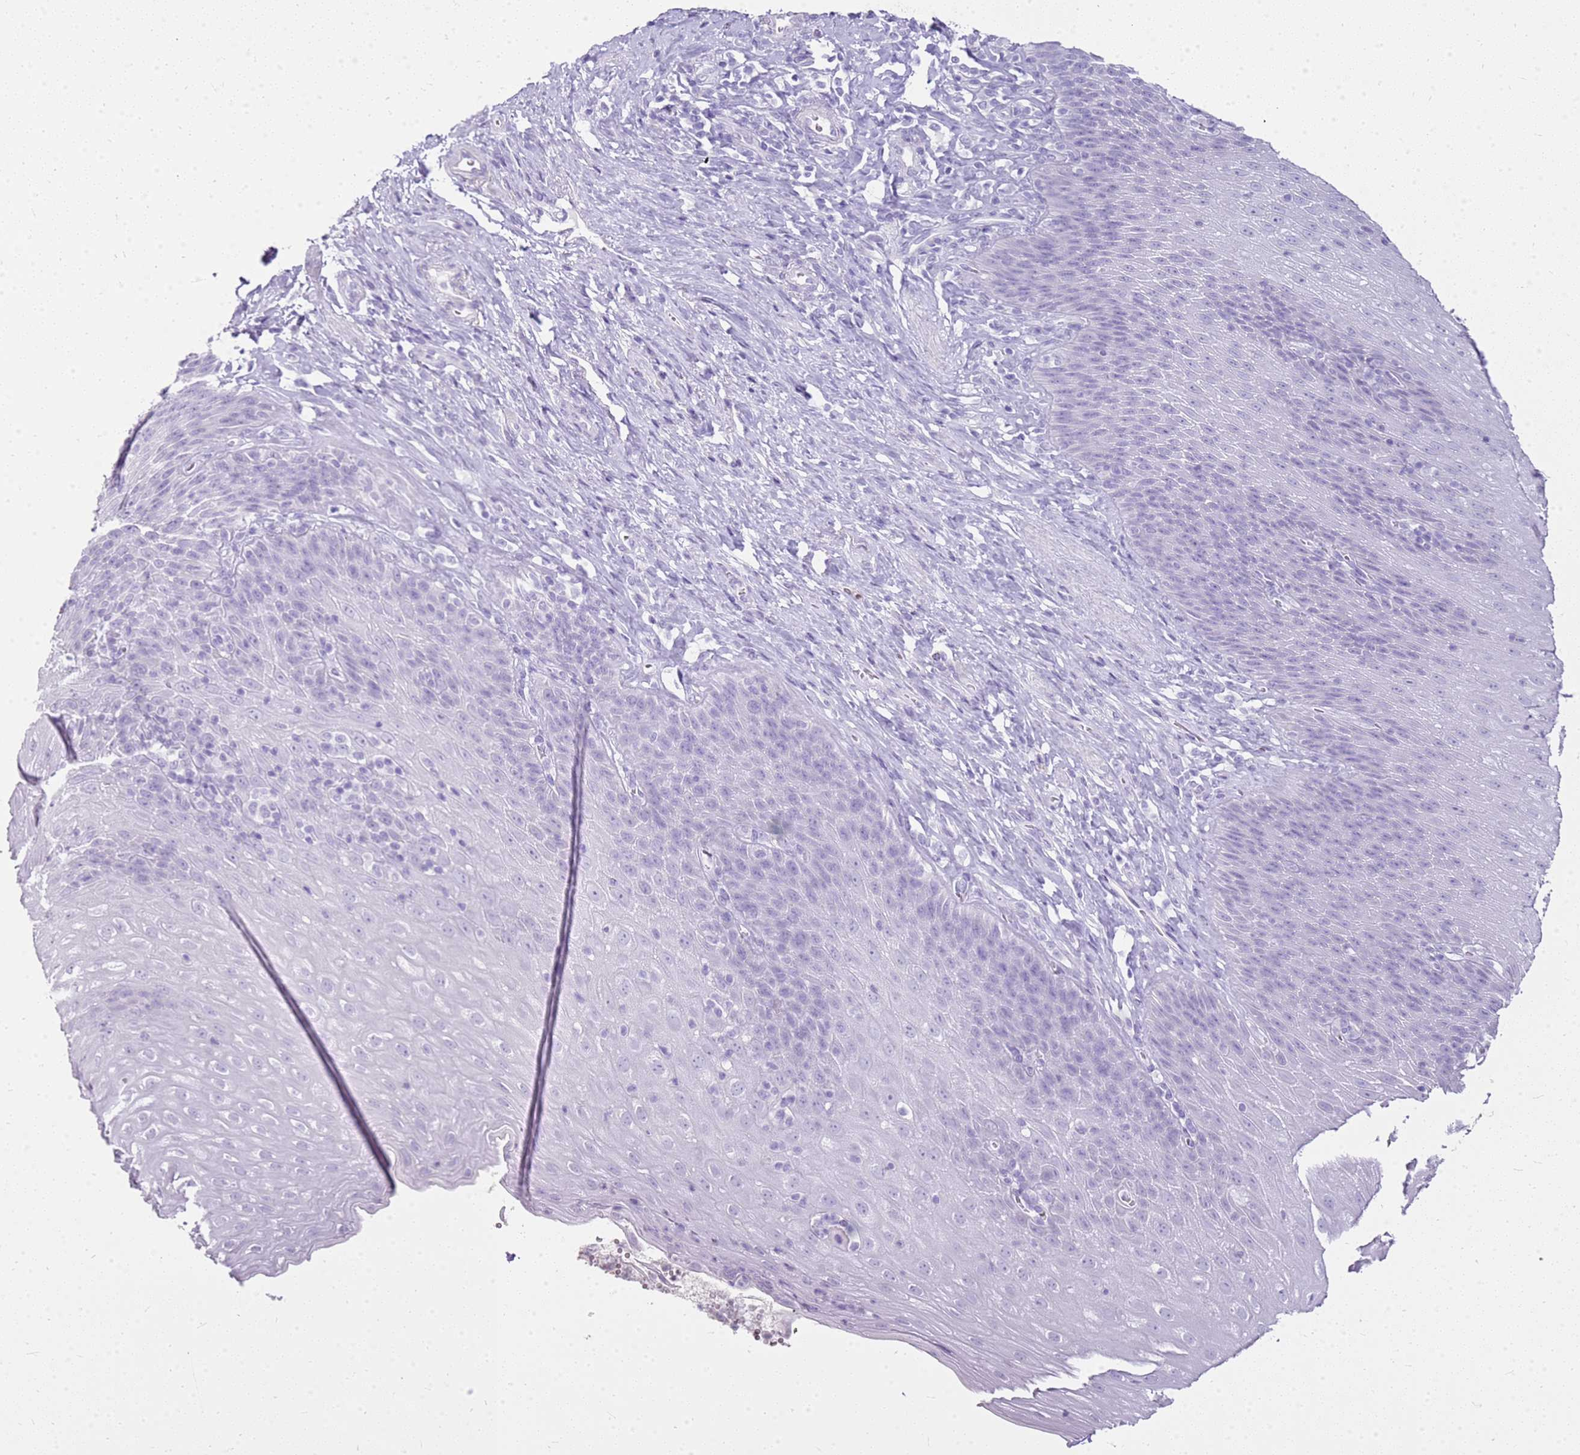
{"staining": {"intensity": "negative", "quantity": "none", "location": "none"}, "tissue": "esophagus", "cell_type": "Squamous epithelial cells", "image_type": "normal", "snomed": [{"axis": "morphology", "description": "Normal tissue, NOS"}, {"axis": "topography", "description": "Esophagus"}], "caption": "Squamous epithelial cells show no significant protein positivity in benign esophagus. The staining was performed using DAB (3,3'-diaminobenzidine) to visualize the protein expression in brown, while the nuclei were stained in blue with hematoxylin (Magnification: 20x).", "gene": "CA8", "patient": {"sex": "female", "age": 61}}